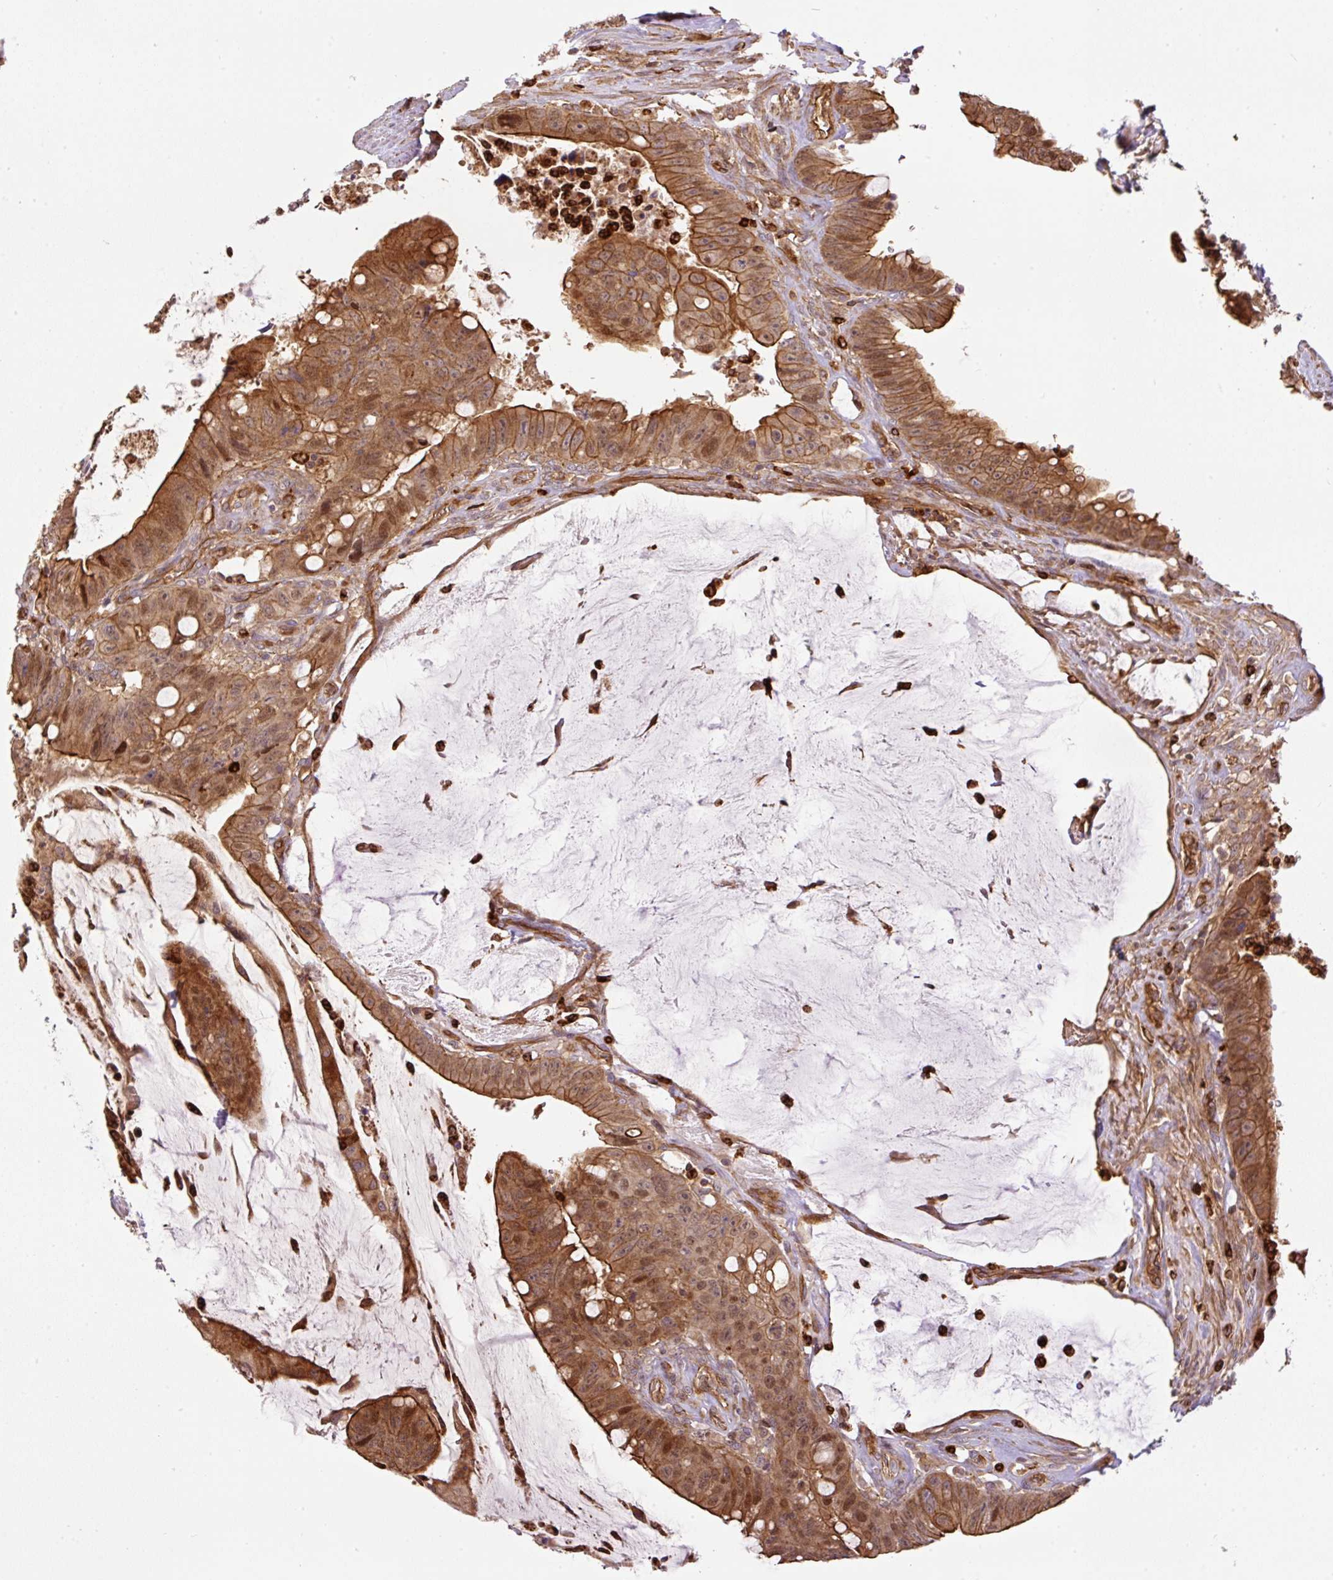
{"staining": {"intensity": "strong", "quantity": ">75%", "location": "cytoplasmic/membranous,nuclear"}, "tissue": "colorectal cancer", "cell_type": "Tumor cells", "image_type": "cancer", "snomed": [{"axis": "morphology", "description": "Adenocarcinoma, NOS"}, {"axis": "topography", "description": "Rectum"}], "caption": "Immunohistochemical staining of colorectal cancer demonstrates high levels of strong cytoplasmic/membranous and nuclear protein expression in approximately >75% of tumor cells.", "gene": "B3GALT5", "patient": {"sex": "male", "age": 78}}